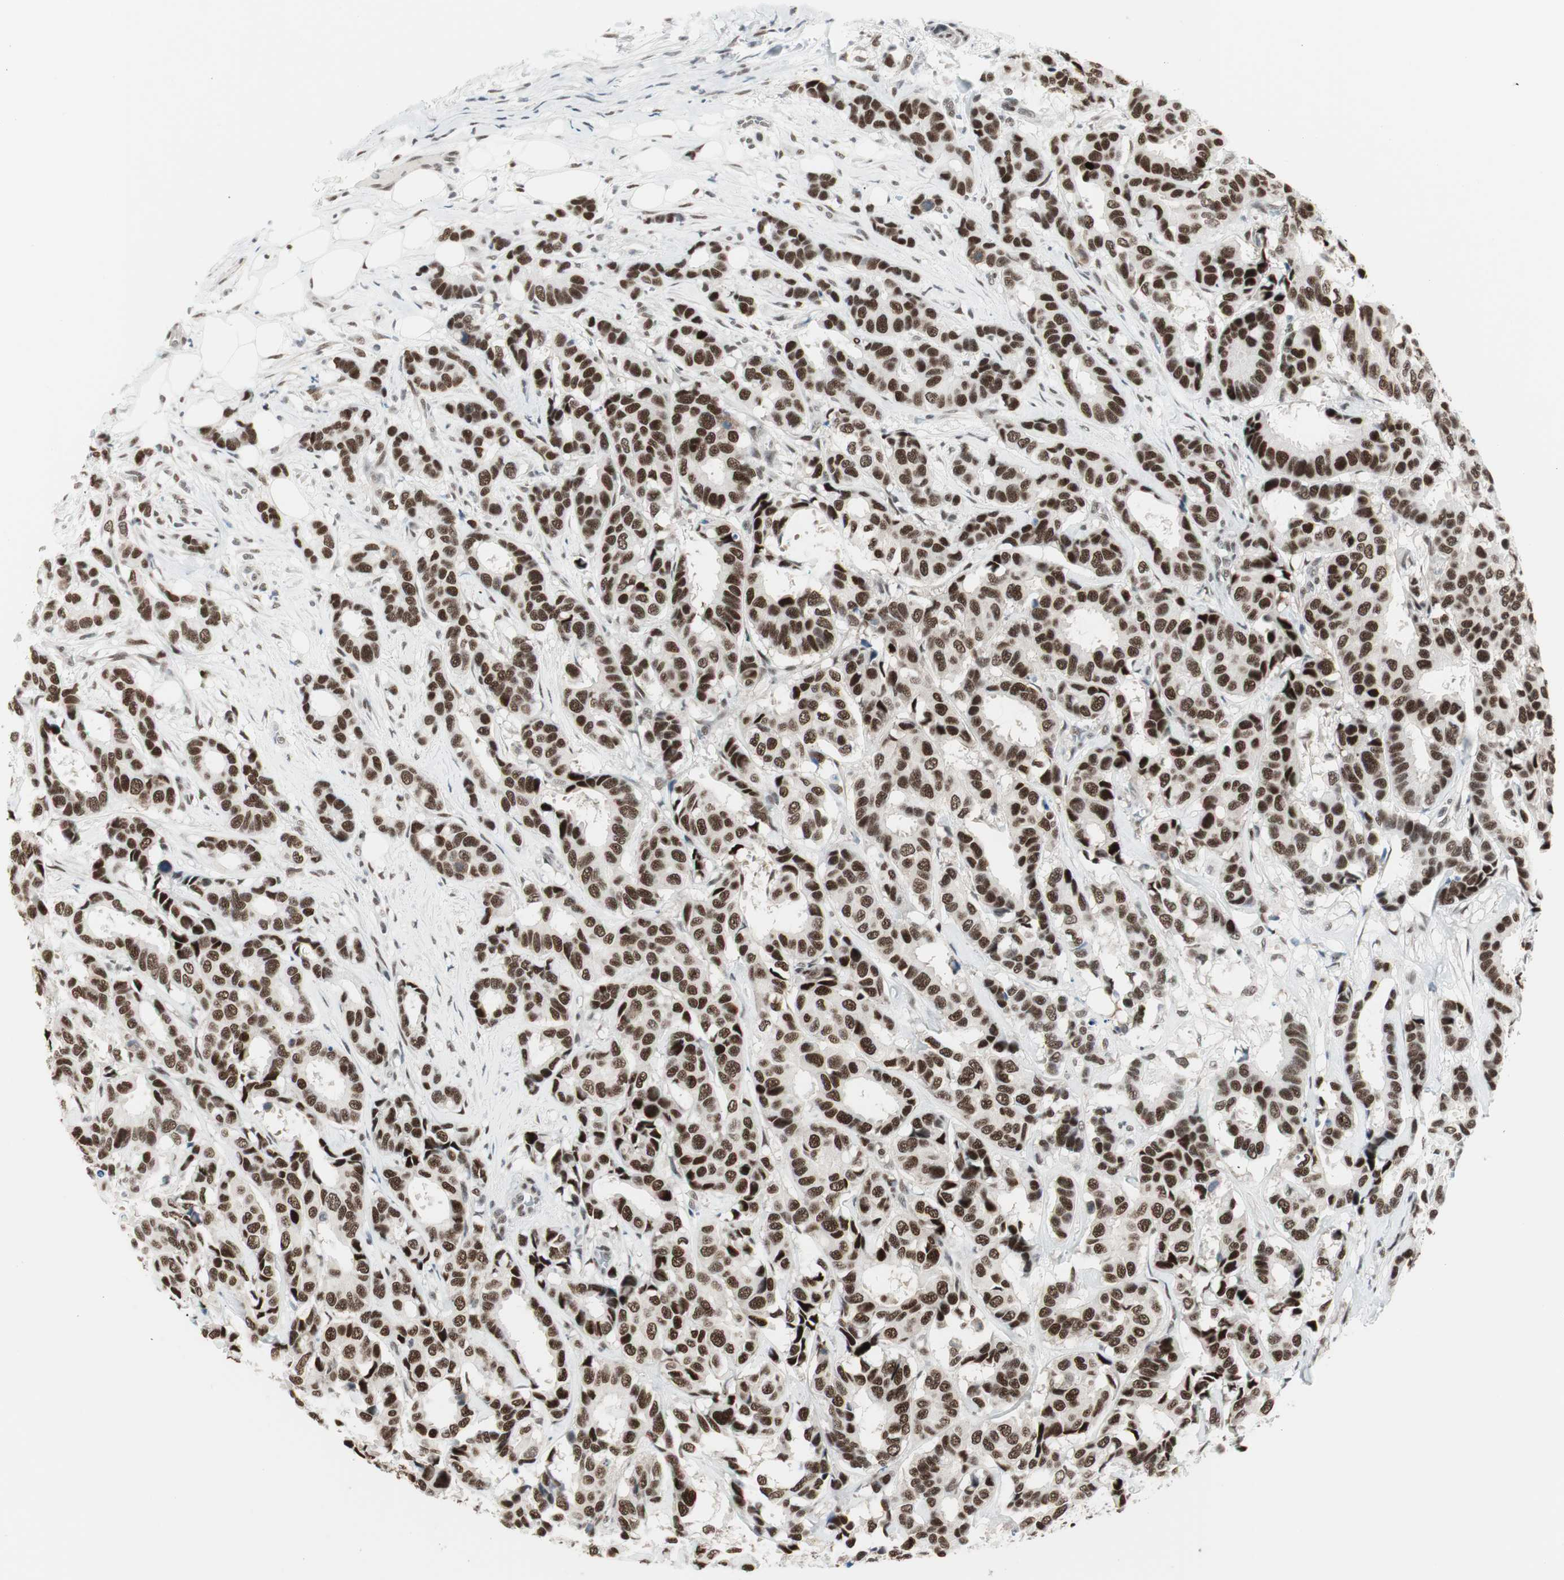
{"staining": {"intensity": "strong", "quantity": ">75%", "location": "nuclear"}, "tissue": "breast cancer", "cell_type": "Tumor cells", "image_type": "cancer", "snomed": [{"axis": "morphology", "description": "Duct carcinoma"}, {"axis": "topography", "description": "Breast"}], "caption": "Protein expression analysis of human breast cancer (invasive ductal carcinoma) reveals strong nuclear expression in about >75% of tumor cells. The staining was performed using DAB (3,3'-diaminobenzidine), with brown indicating positive protein expression. Nuclei are stained blue with hematoxylin.", "gene": "HEXIM1", "patient": {"sex": "female", "age": 87}}